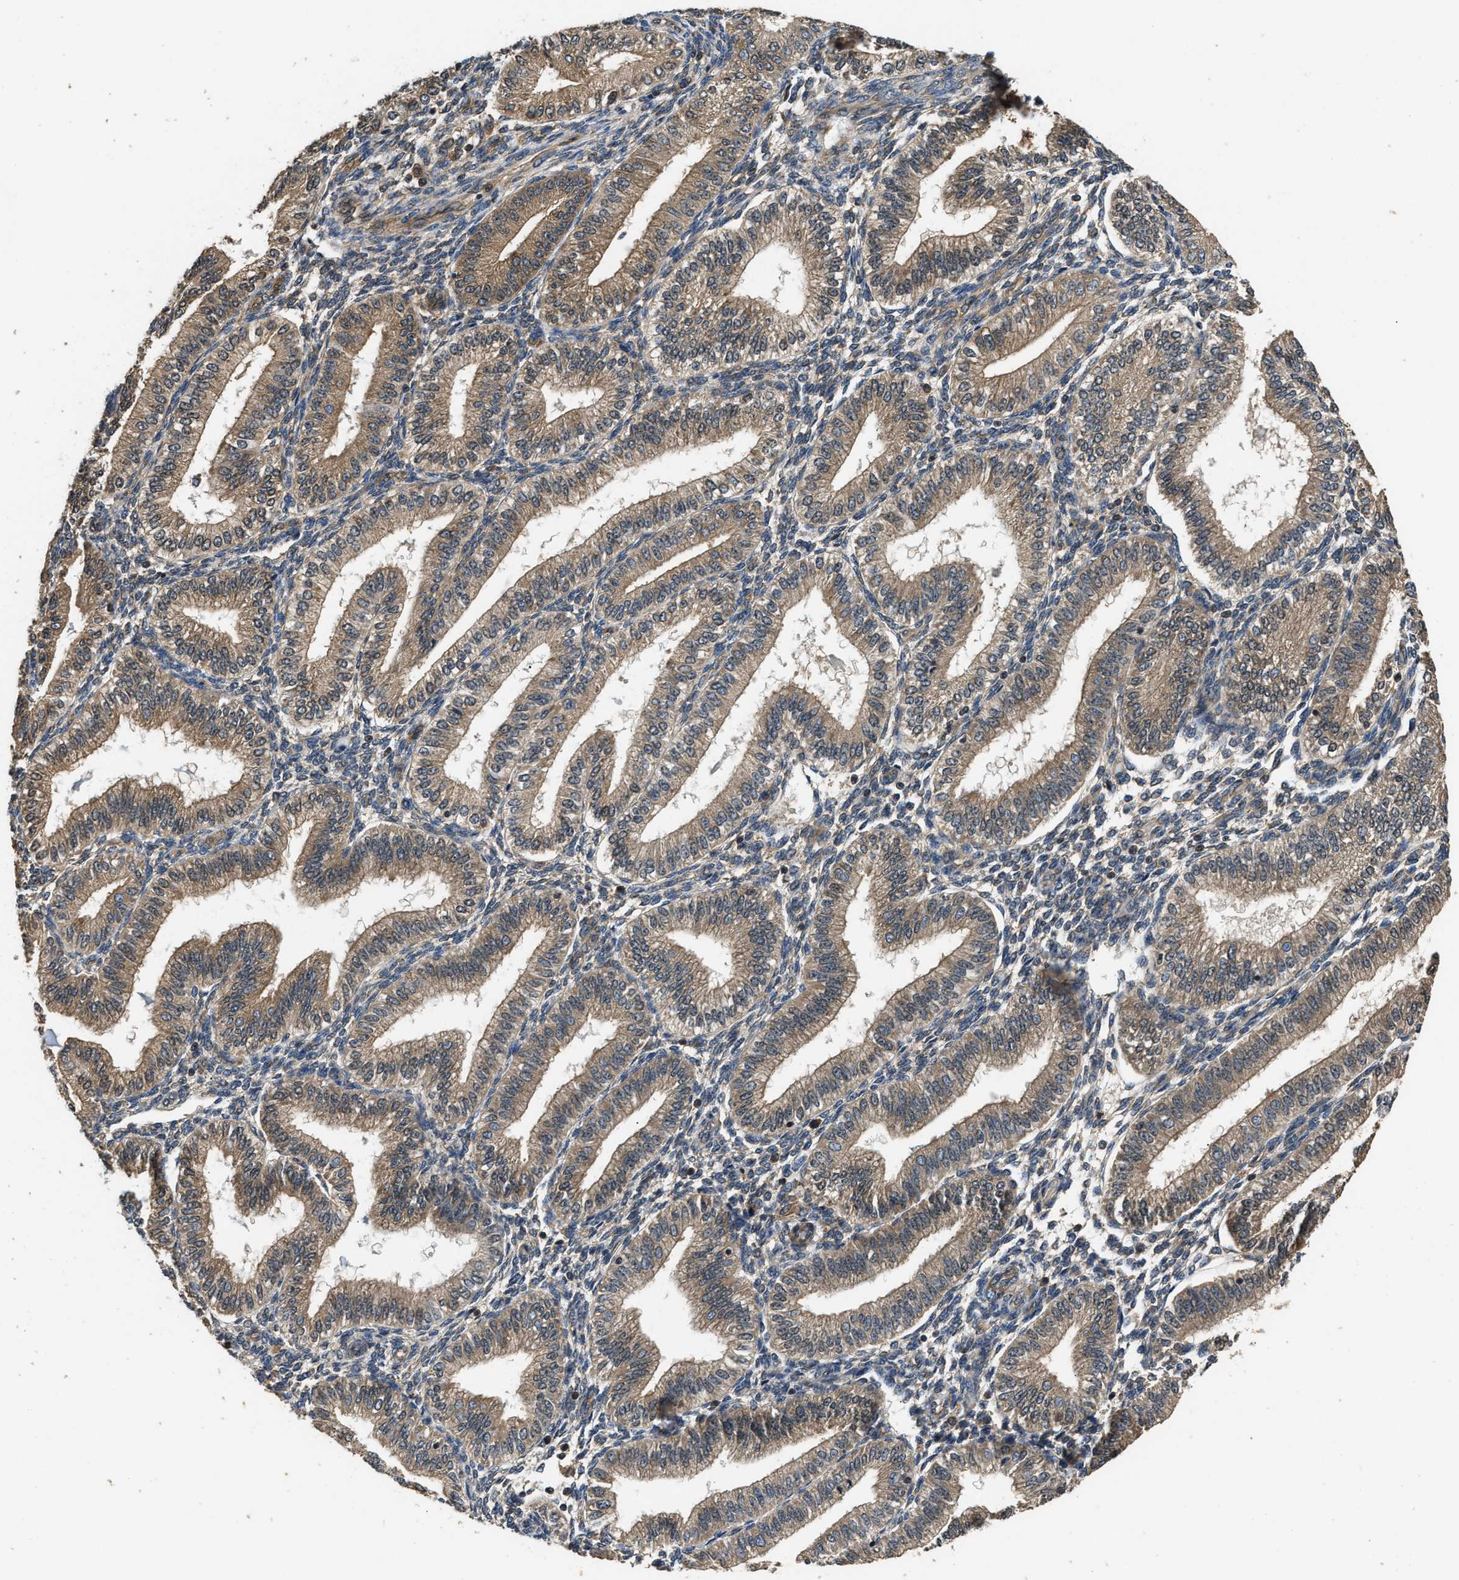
{"staining": {"intensity": "moderate", "quantity": "25%-75%", "location": "cytoplasmic/membranous"}, "tissue": "endometrium", "cell_type": "Cells in endometrial stroma", "image_type": "normal", "snomed": [{"axis": "morphology", "description": "Normal tissue, NOS"}, {"axis": "topography", "description": "Endometrium"}], "caption": "Immunohistochemistry histopathology image of normal human endometrium stained for a protein (brown), which displays medium levels of moderate cytoplasmic/membranous staining in approximately 25%-75% of cells in endometrial stroma.", "gene": "DNAJC2", "patient": {"sex": "female", "age": 39}}